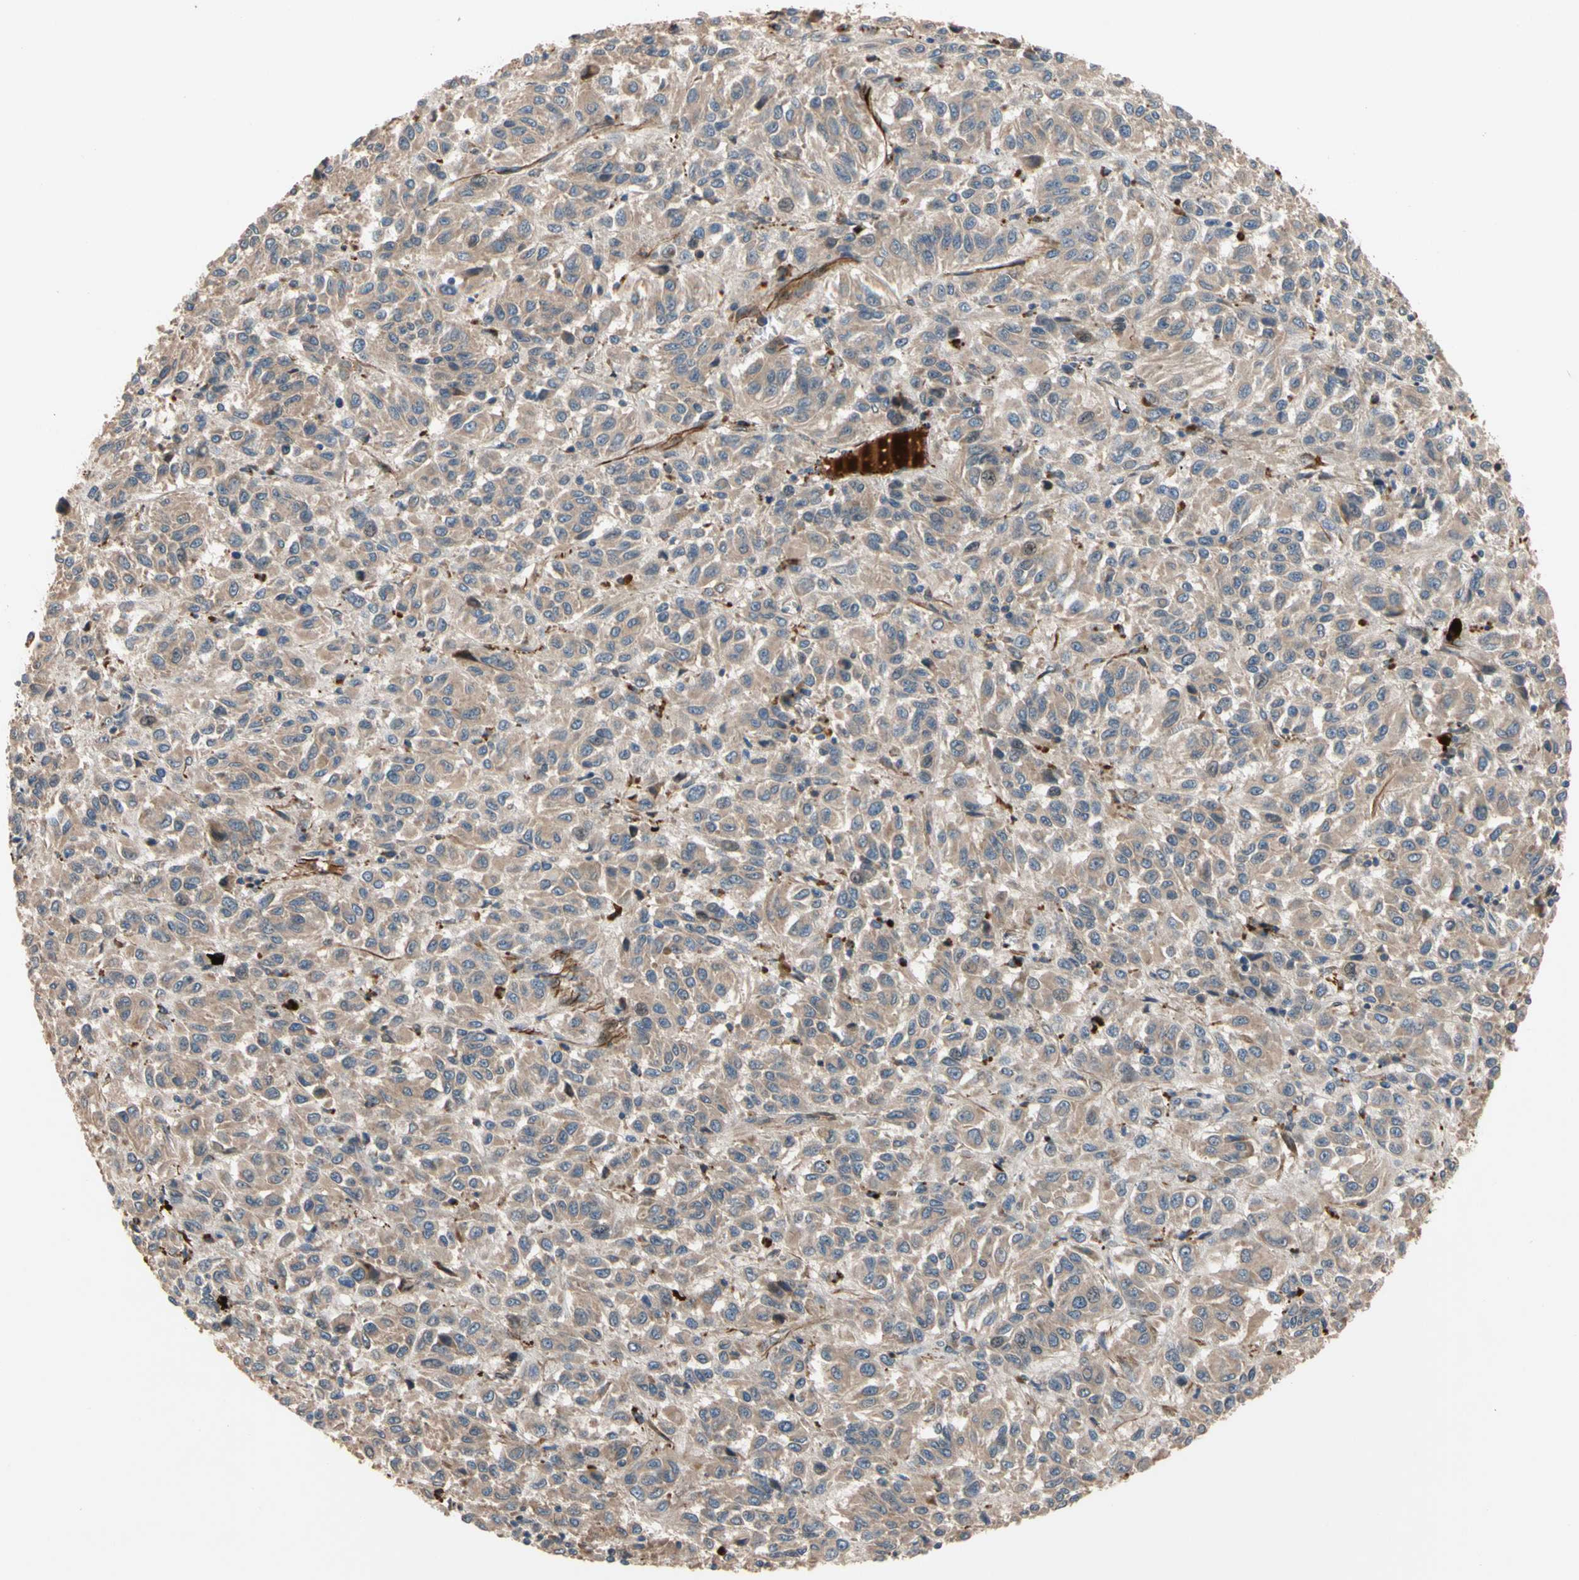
{"staining": {"intensity": "moderate", "quantity": ">75%", "location": "cytoplasmic/membranous"}, "tissue": "melanoma", "cell_type": "Tumor cells", "image_type": "cancer", "snomed": [{"axis": "morphology", "description": "Malignant melanoma, Metastatic site"}, {"axis": "topography", "description": "Lung"}], "caption": "Protein staining exhibits moderate cytoplasmic/membranous staining in about >75% of tumor cells in malignant melanoma (metastatic site). The staining was performed using DAB, with brown indicating positive protein expression. Nuclei are stained blue with hematoxylin.", "gene": "FGD6", "patient": {"sex": "male", "age": 64}}